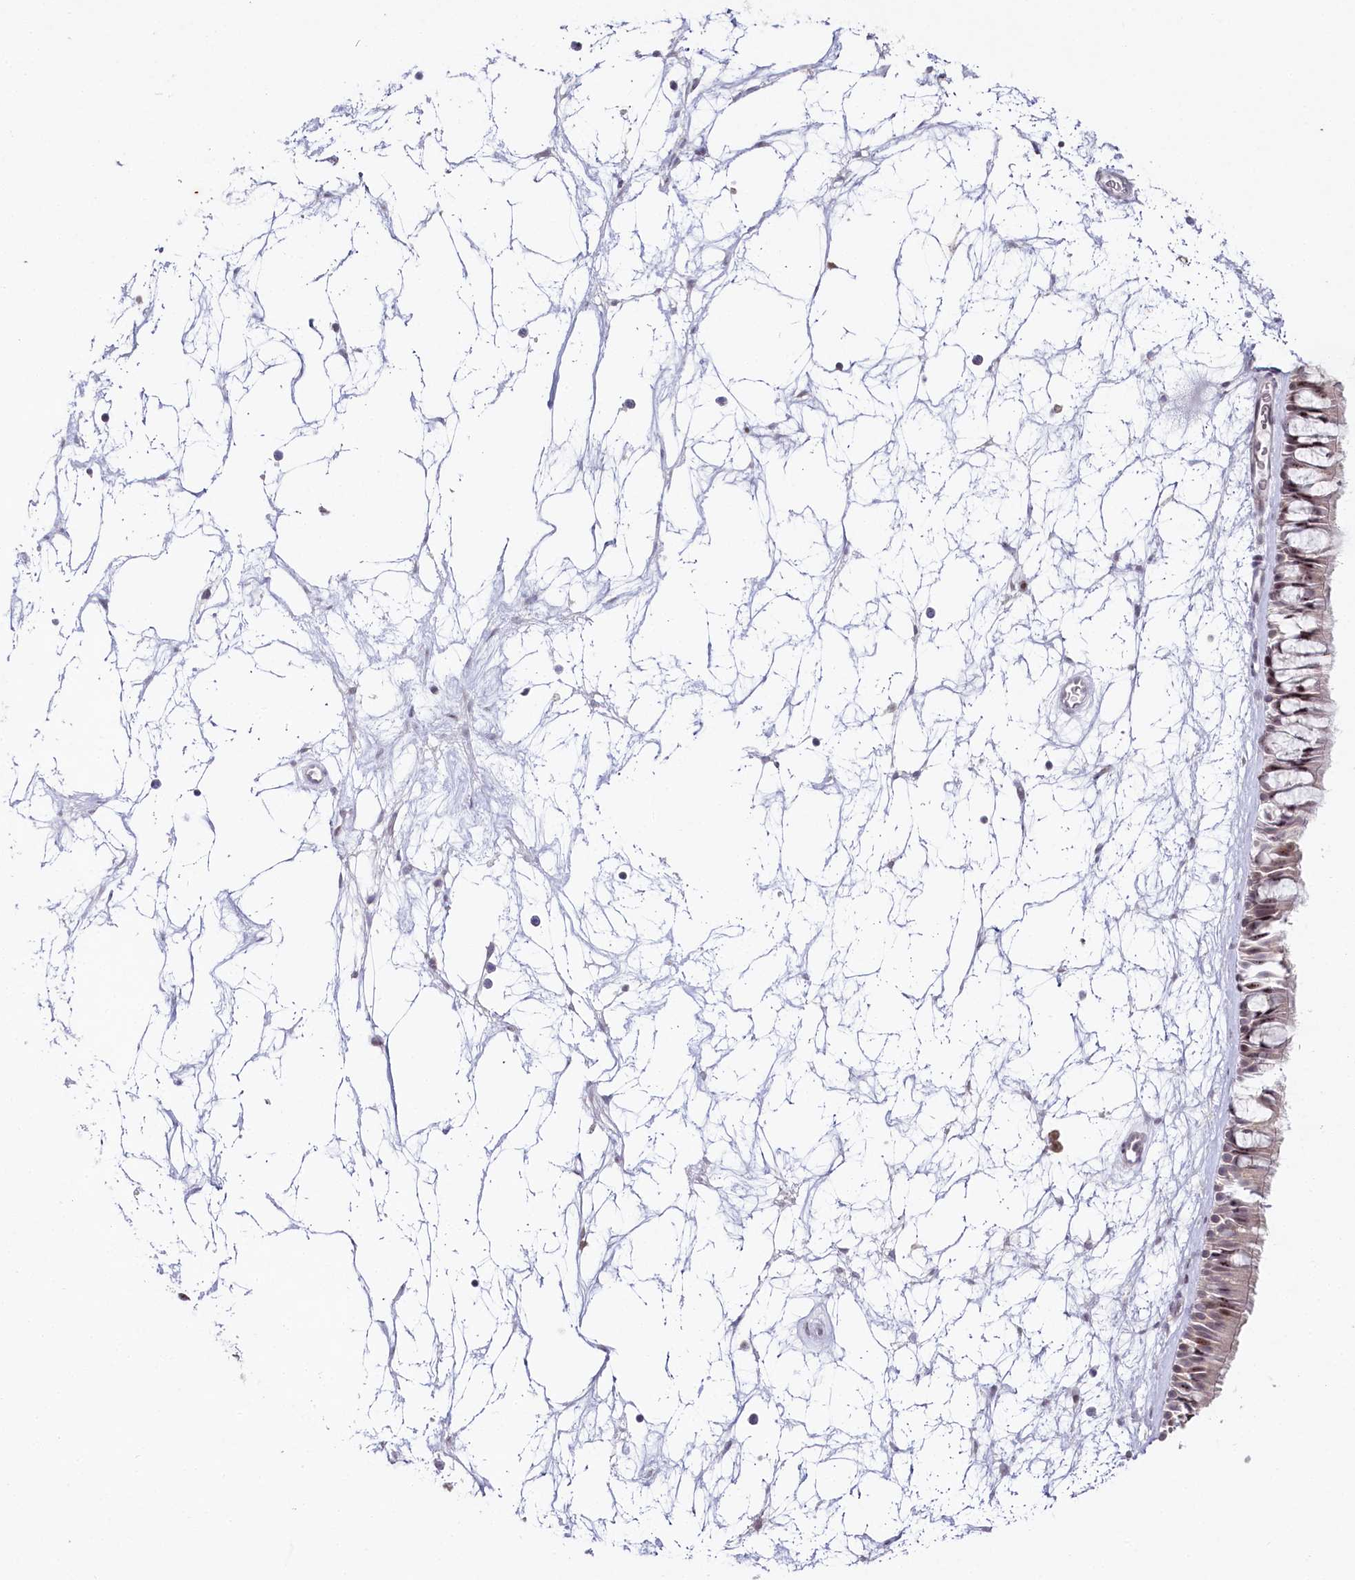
{"staining": {"intensity": "moderate", "quantity": "<25%", "location": "nuclear"}, "tissue": "nasopharynx", "cell_type": "Respiratory epithelial cells", "image_type": "normal", "snomed": [{"axis": "morphology", "description": "Normal tissue, NOS"}, {"axis": "topography", "description": "Nasopharynx"}], "caption": "Brown immunohistochemical staining in benign human nasopharynx displays moderate nuclear expression in about <25% of respiratory epithelial cells. The protein of interest is shown in brown color, while the nuclei are stained blue.", "gene": "HPD", "patient": {"sex": "male", "age": 64}}